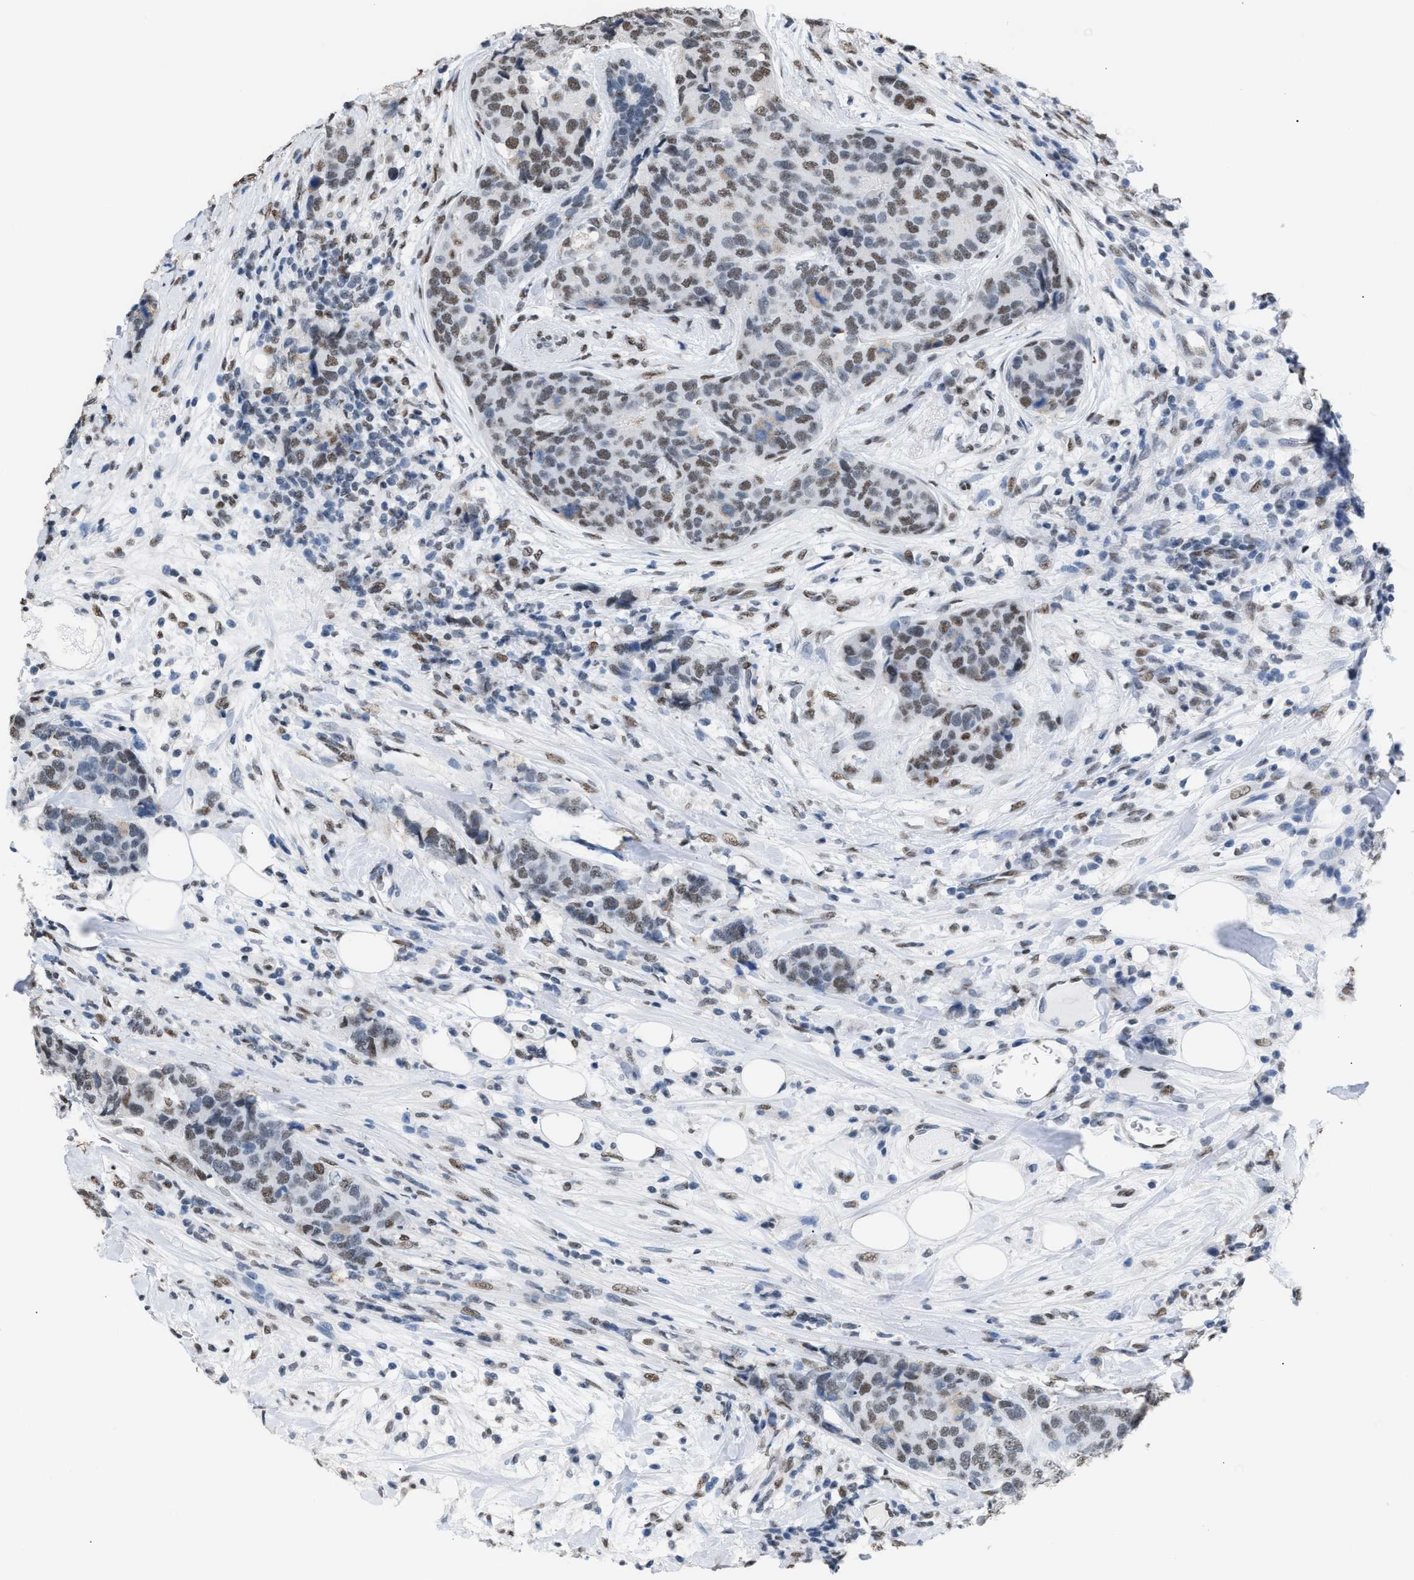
{"staining": {"intensity": "moderate", "quantity": ">75%", "location": "nuclear"}, "tissue": "breast cancer", "cell_type": "Tumor cells", "image_type": "cancer", "snomed": [{"axis": "morphology", "description": "Lobular carcinoma"}, {"axis": "topography", "description": "Breast"}], "caption": "Moderate nuclear expression is seen in approximately >75% of tumor cells in lobular carcinoma (breast). The protein of interest is shown in brown color, while the nuclei are stained blue.", "gene": "CCAR2", "patient": {"sex": "female", "age": 59}}